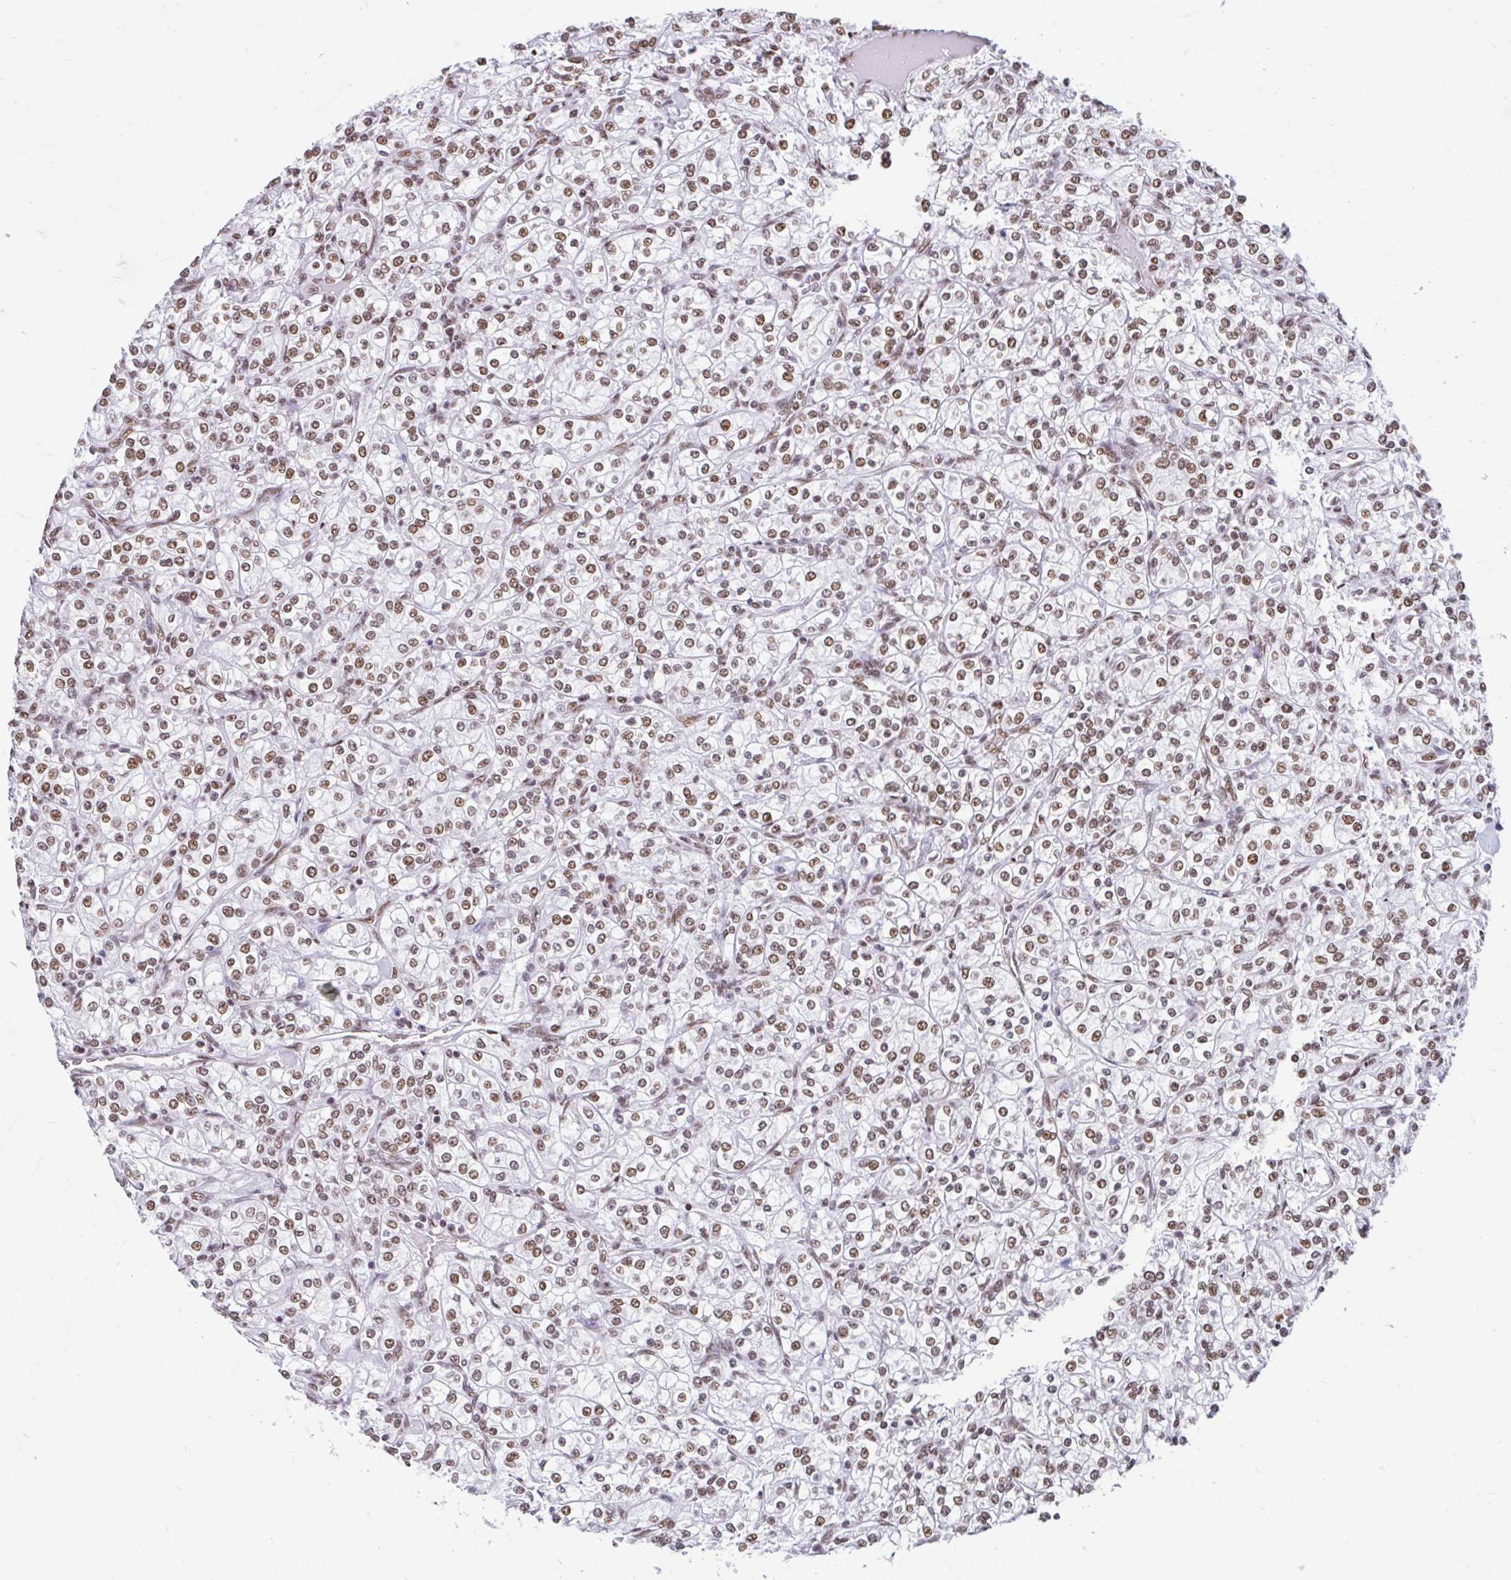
{"staining": {"intensity": "moderate", "quantity": ">75%", "location": "nuclear"}, "tissue": "renal cancer", "cell_type": "Tumor cells", "image_type": "cancer", "snomed": [{"axis": "morphology", "description": "Adenocarcinoma, NOS"}, {"axis": "topography", "description": "Kidney"}], "caption": "Renal adenocarcinoma stained for a protein demonstrates moderate nuclear positivity in tumor cells. (DAB IHC with brightfield microscopy, high magnification).", "gene": "KHDRBS1", "patient": {"sex": "male", "age": 77}}